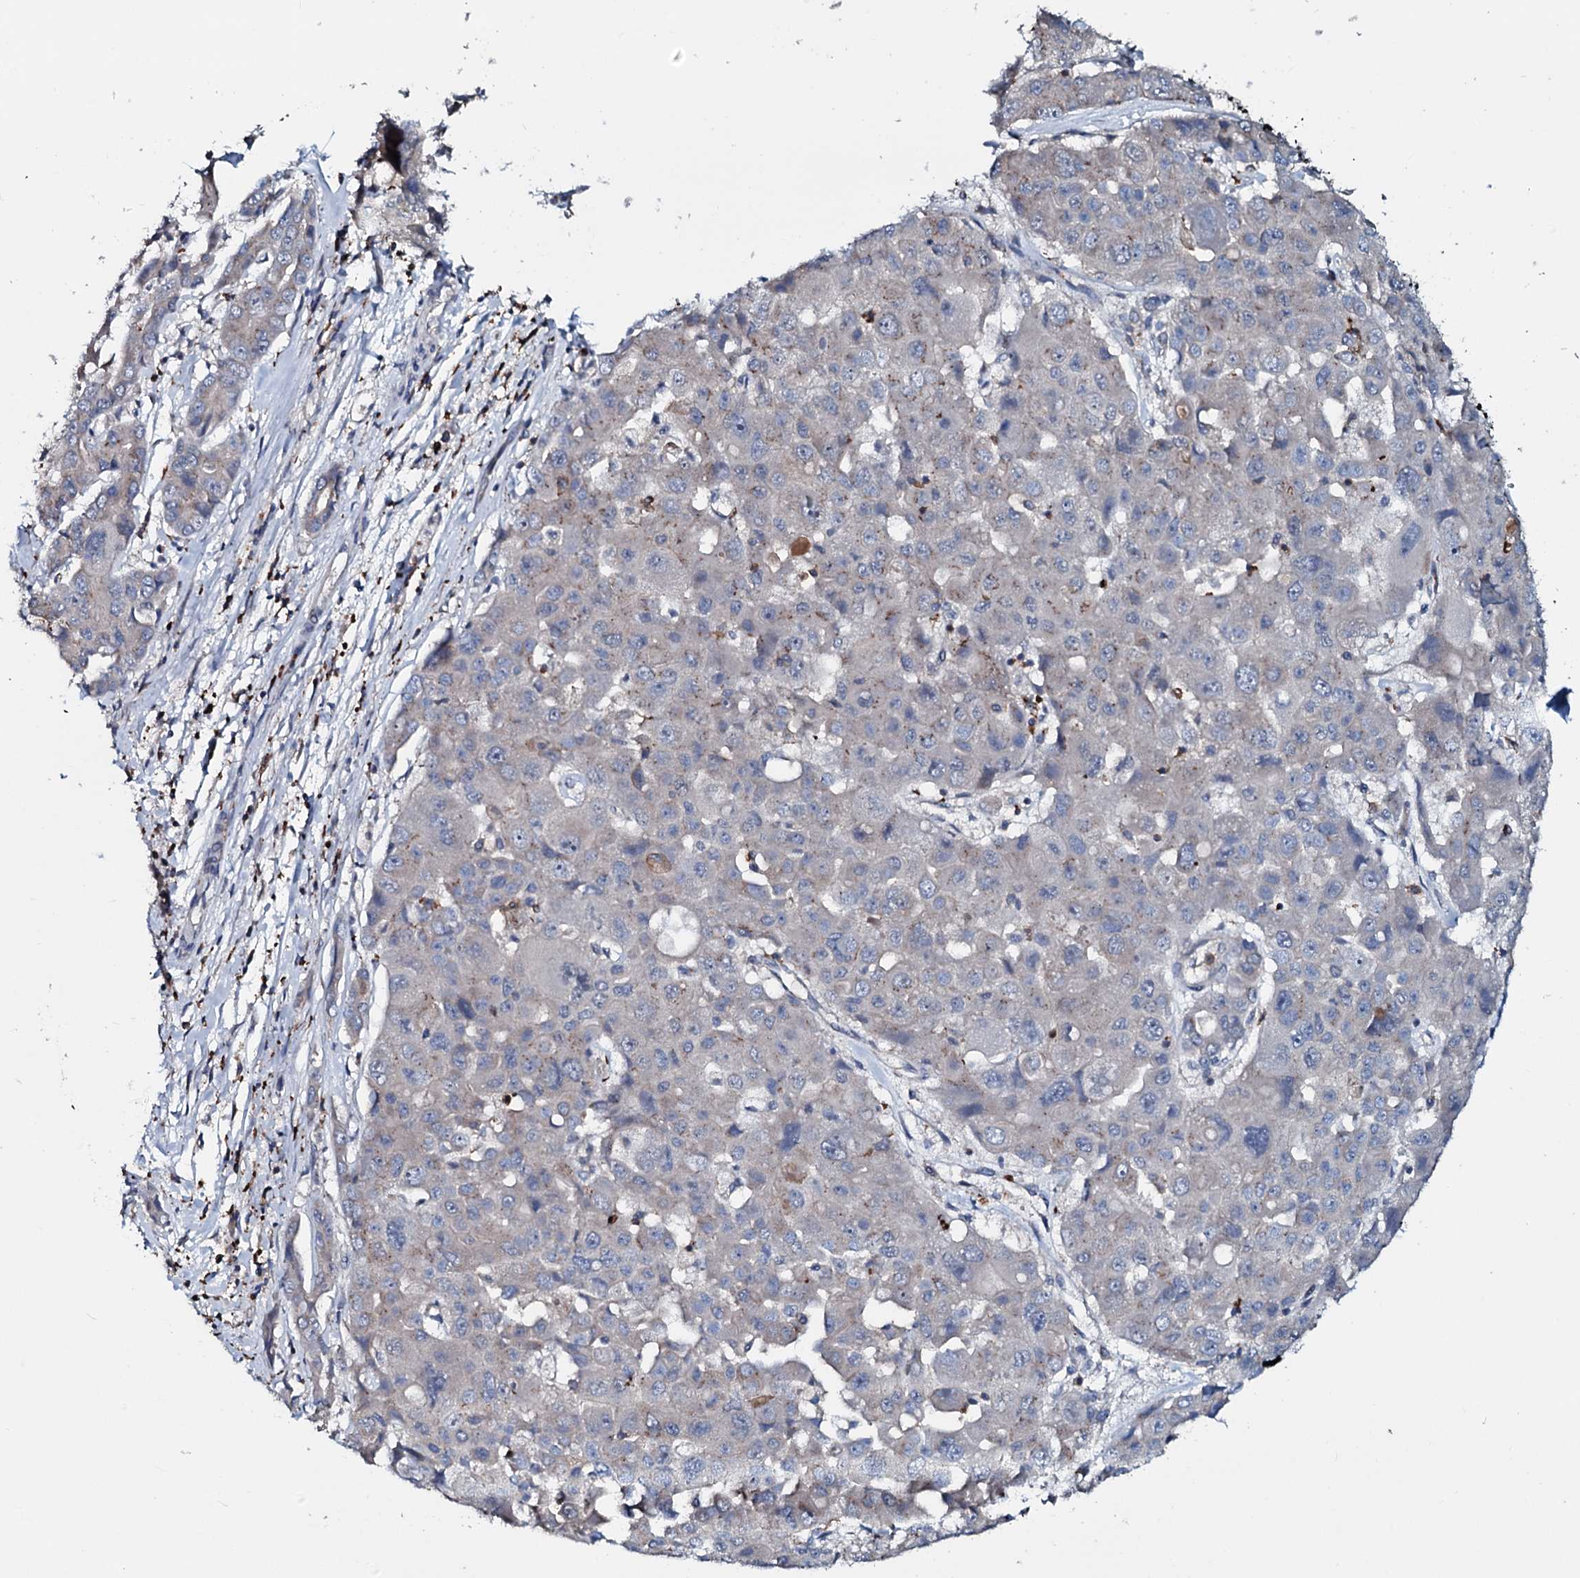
{"staining": {"intensity": "negative", "quantity": "none", "location": "none"}, "tissue": "liver cancer", "cell_type": "Tumor cells", "image_type": "cancer", "snomed": [{"axis": "morphology", "description": "Cholangiocarcinoma"}, {"axis": "topography", "description": "Liver"}], "caption": "The image demonstrates no staining of tumor cells in cholangiocarcinoma (liver).", "gene": "OGFOD2", "patient": {"sex": "male", "age": 67}}